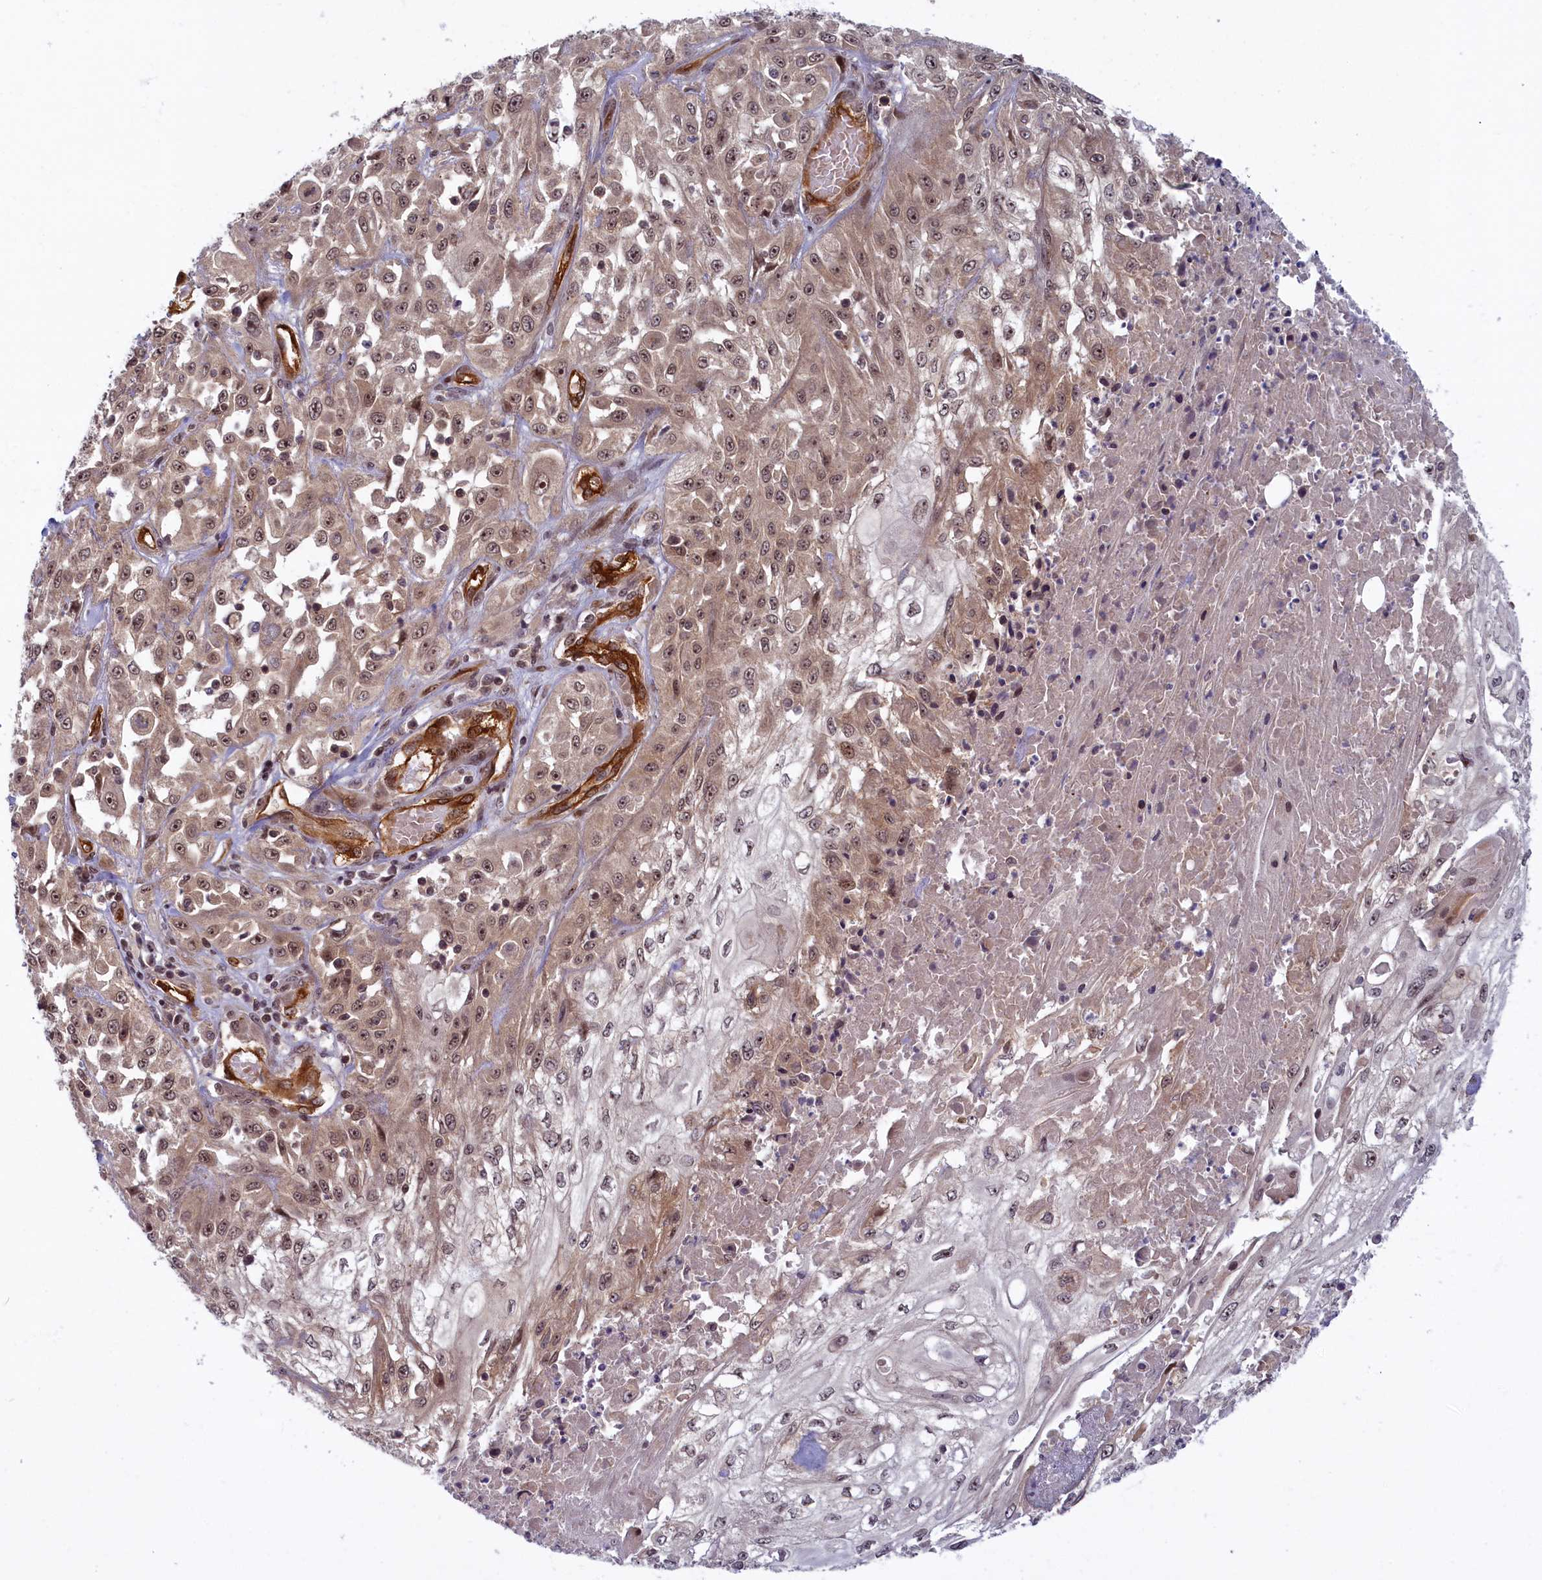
{"staining": {"intensity": "weak", "quantity": ">75%", "location": "cytoplasmic/membranous,nuclear"}, "tissue": "skin cancer", "cell_type": "Tumor cells", "image_type": "cancer", "snomed": [{"axis": "morphology", "description": "Squamous cell carcinoma, NOS"}, {"axis": "morphology", "description": "Squamous cell carcinoma, metastatic, NOS"}, {"axis": "topography", "description": "Skin"}, {"axis": "topography", "description": "Lymph node"}], "caption": "A brown stain highlights weak cytoplasmic/membranous and nuclear expression of a protein in squamous cell carcinoma (skin) tumor cells.", "gene": "SNRK", "patient": {"sex": "male", "age": 75}}